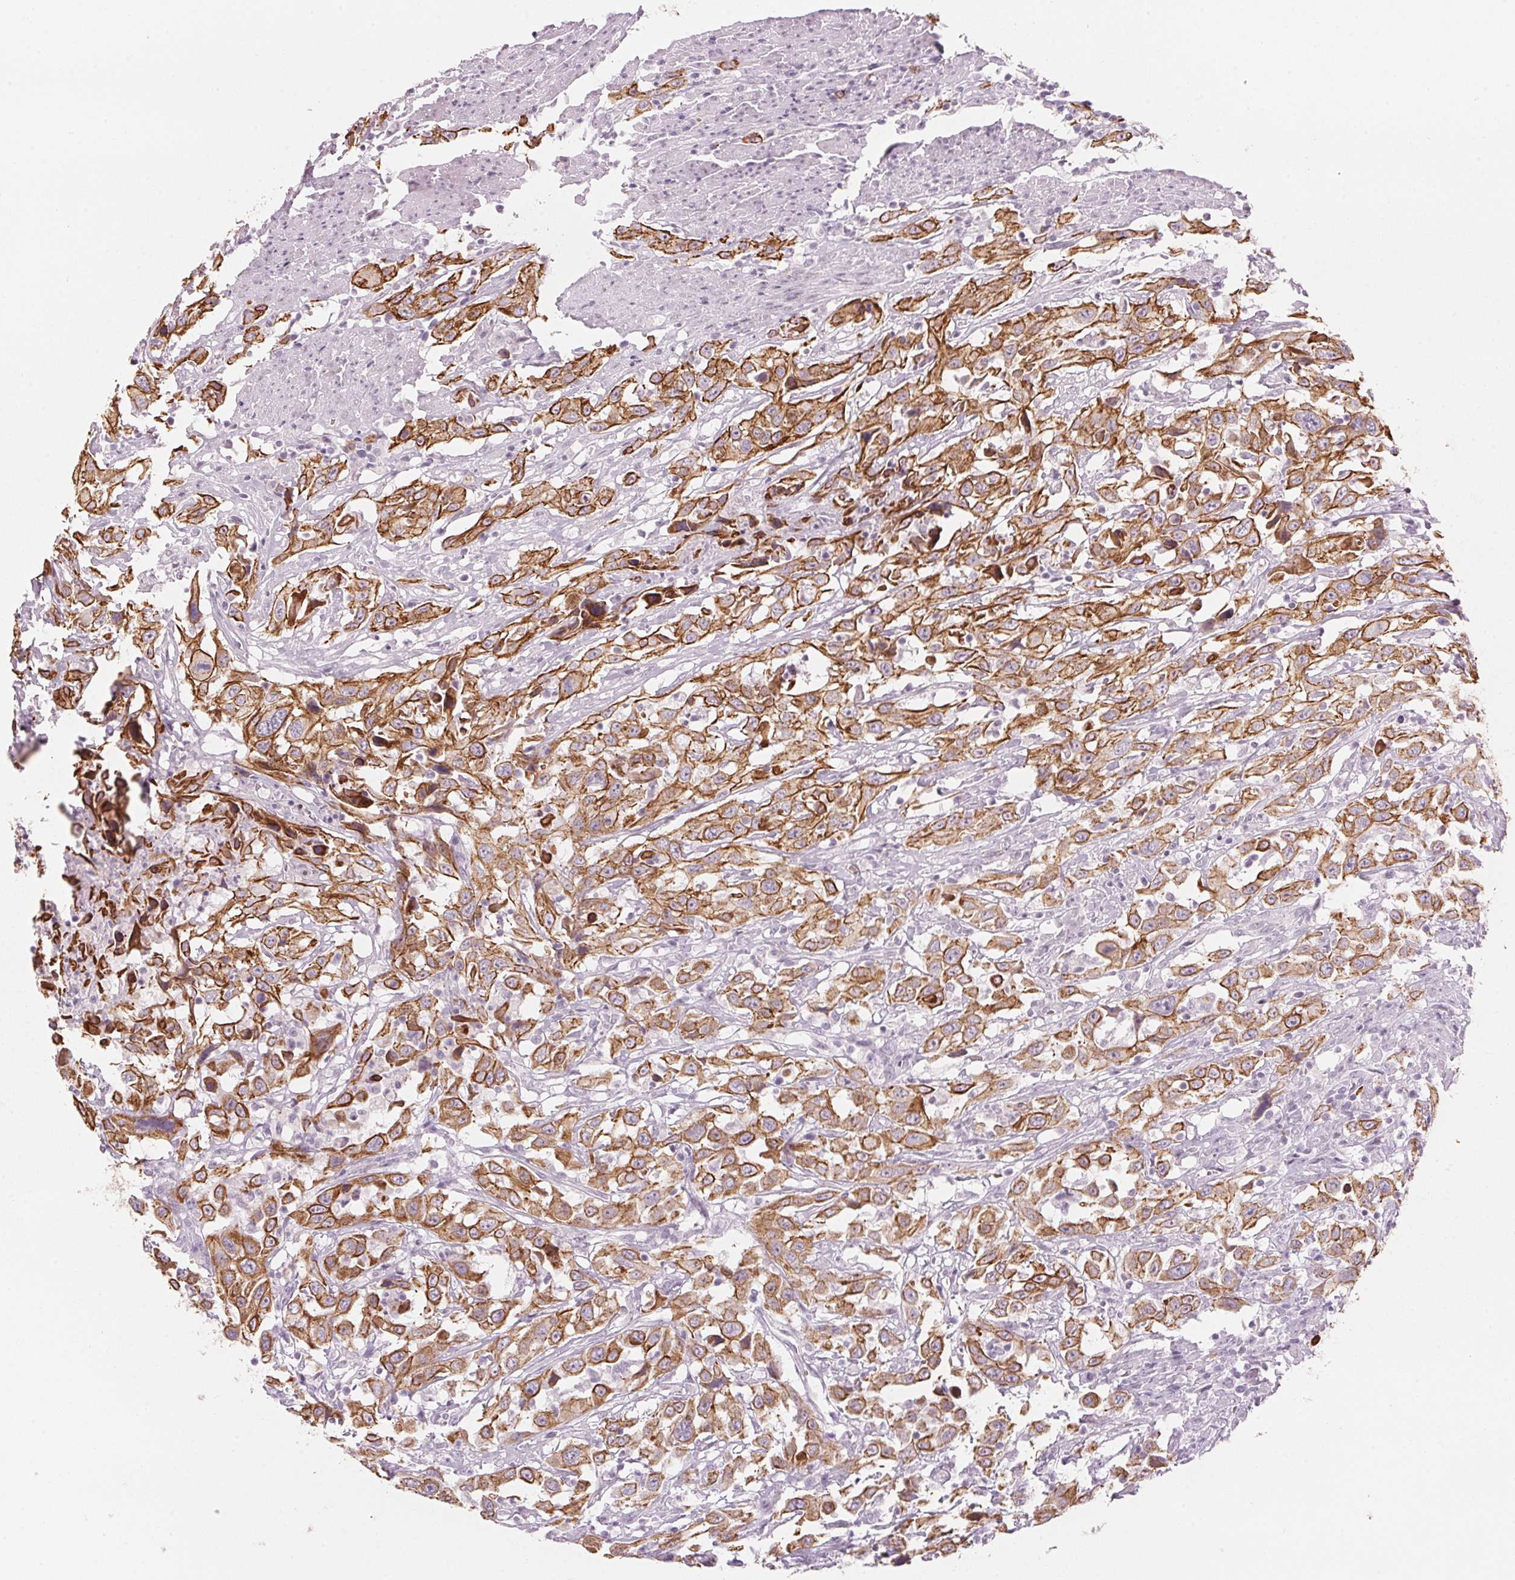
{"staining": {"intensity": "moderate", "quantity": ">75%", "location": "cytoplasmic/membranous"}, "tissue": "urothelial cancer", "cell_type": "Tumor cells", "image_type": "cancer", "snomed": [{"axis": "morphology", "description": "Urothelial carcinoma, High grade"}, {"axis": "topography", "description": "Urinary bladder"}], "caption": "High-power microscopy captured an immunohistochemistry (IHC) image of urothelial carcinoma (high-grade), revealing moderate cytoplasmic/membranous expression in about >75% of tumor cells.", "gene": "SCTR", "patient": {"sex": "male", "age": 61}}